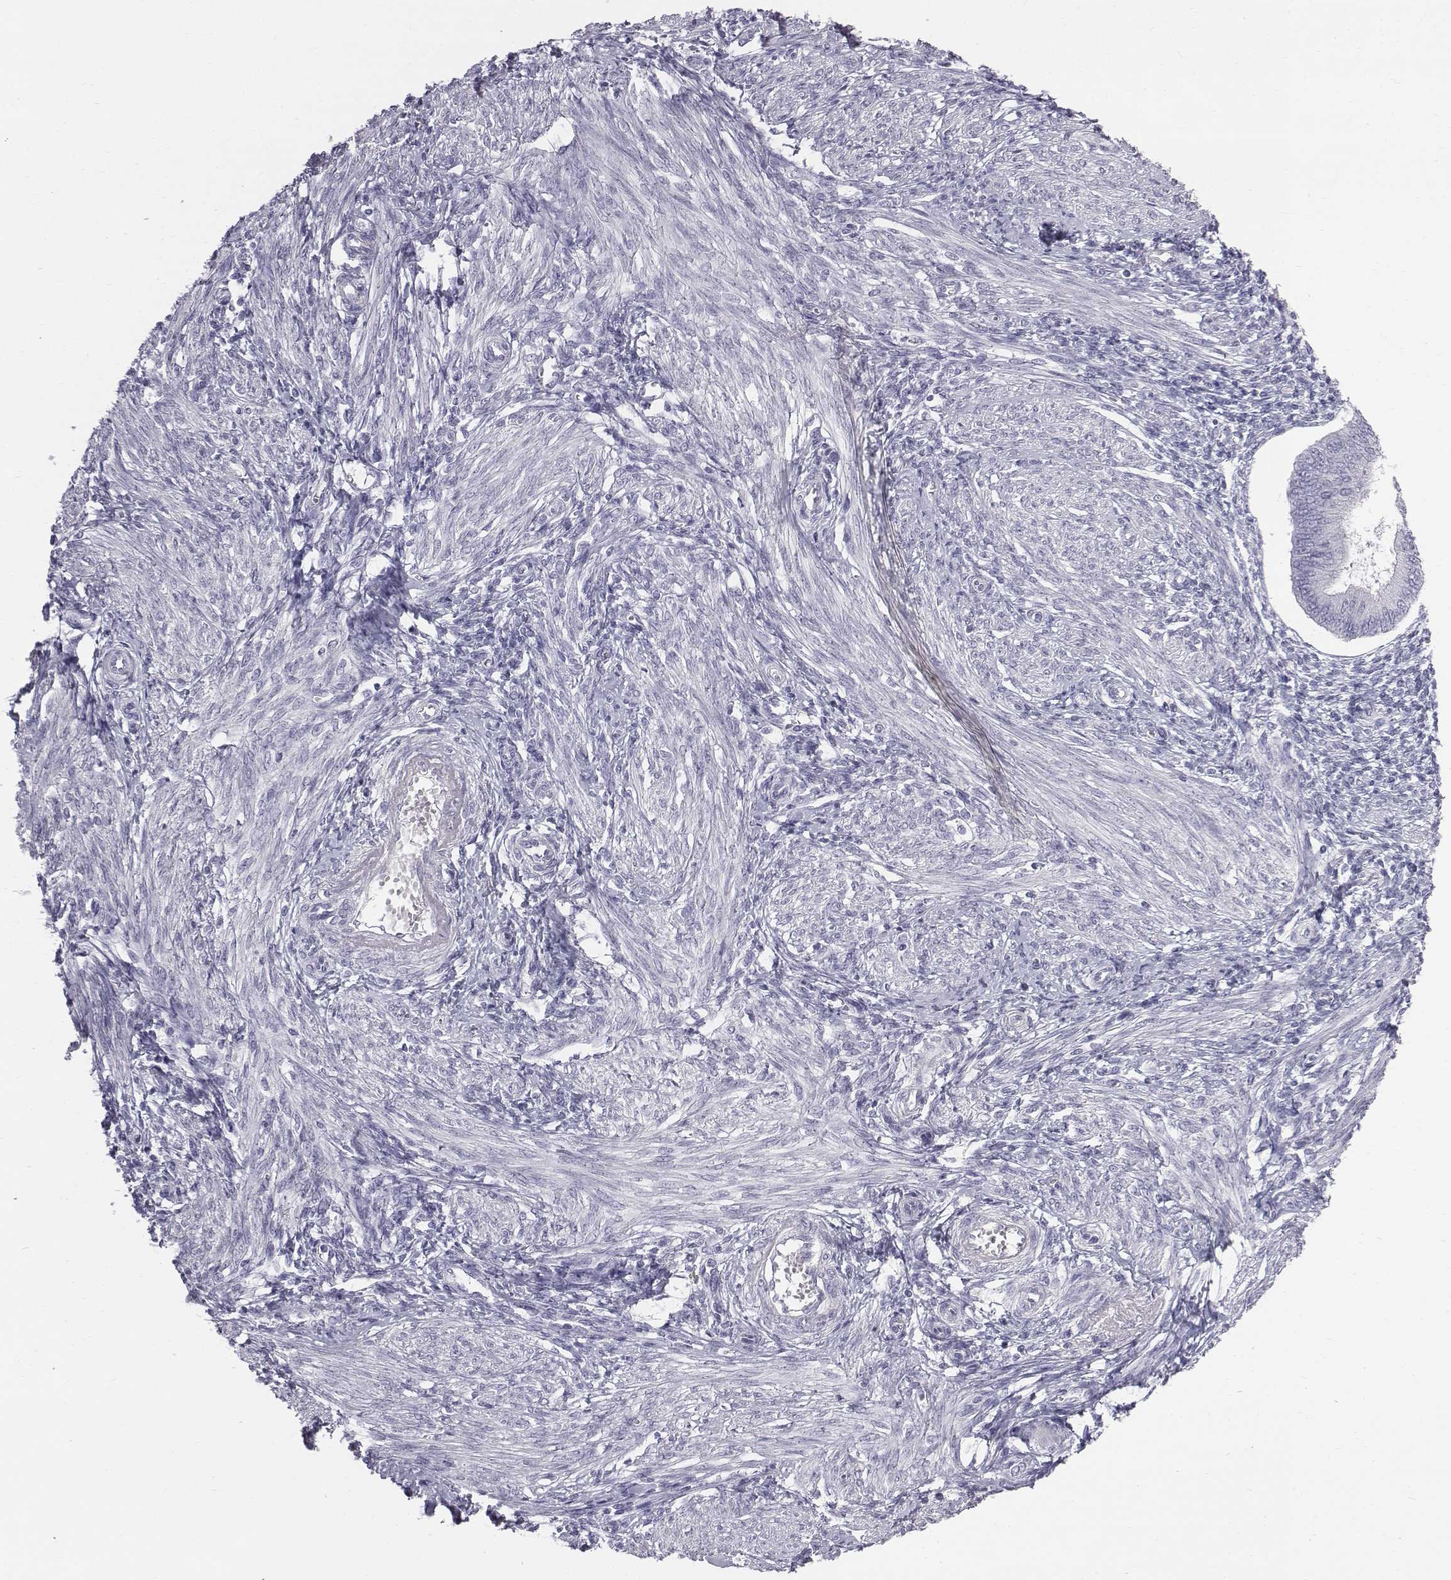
{"staining": {"intensity": "negative", "quantity": "none", "location": "none"}, "tissue": "endometrium", "cell_type": "Cells in endometrial stroma", "image_type": "normal", "snomed": [{"axis": "morphology", "description": "Normal tissue, NOS"}, {"axis": "topography", "description": "Endometrium"}], "caption": "Endometrium was stained to show a protein in brown. There is no significant staining in cells in endometrial stroma. The staining is performed using DAB brown chromogen with nuclei counter-stained in using hematoxylin.", "gene": "C6orf58", "patient": {"sex": "female", "age": 42}}